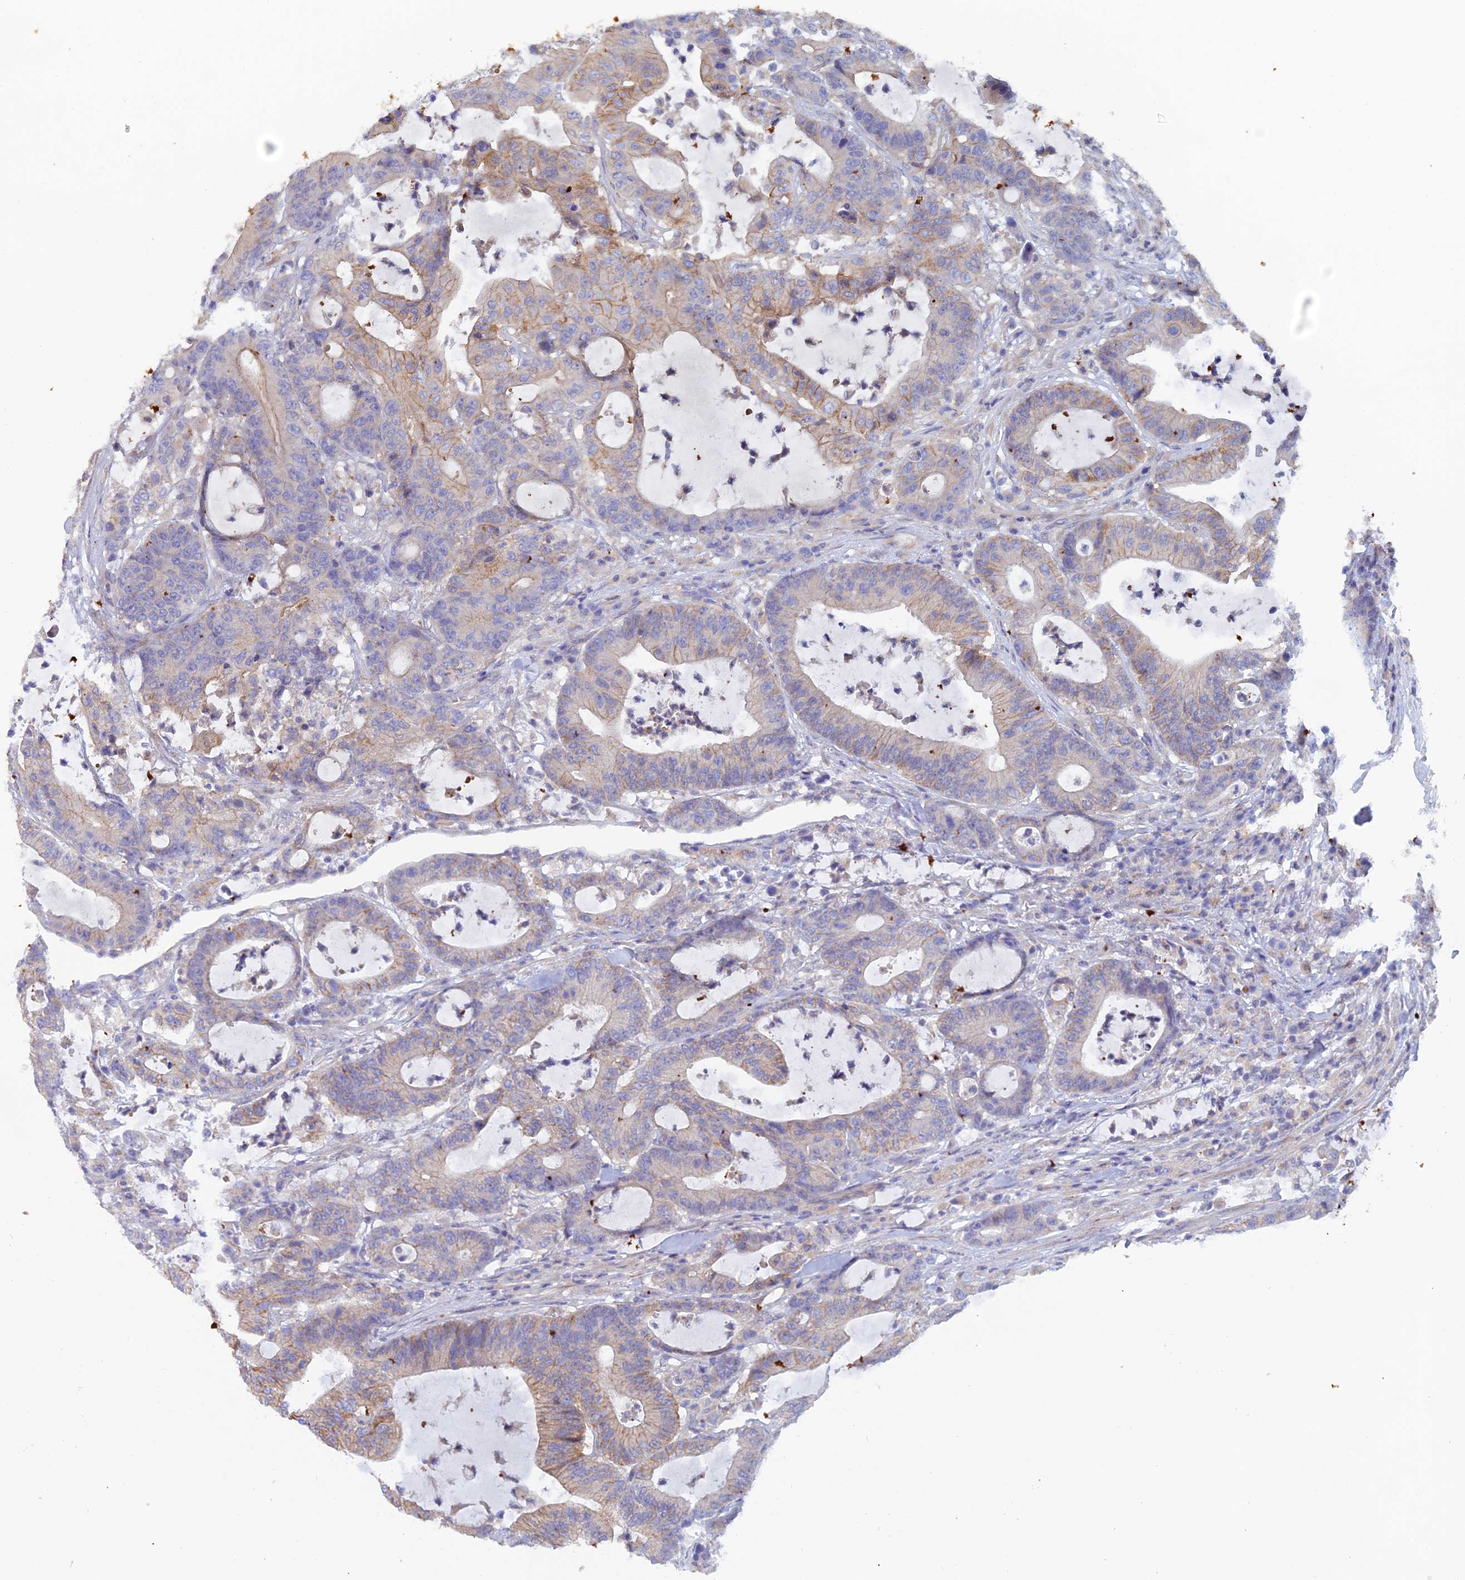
{"staining": {"intensity": "moderate", "quantity": "25%-75%", "location": "cytoplasmic/membranous"}, "tissue": "colorectal cancer", "cell_type": "Tumor cells", "image_type": "cancer", "snomed": [{"axis": "morphology", "description": "Adenocarcinoma, NOS"}, {"axis": "topography", "description": "Colon"}], "caption": "Immunohistochemistry (IHC) image of neoplastic tissue: colorectal cancer (adenocarcinoma) stained using IHC shows medium levels of moderate protein expression localized specifically in the cytoplasmic/membranous of tumor cells, appearing as a cytoplasmic/membranous brown color.", "gene": "FZR1", "patient": {"sex": "female", "age": 84}}